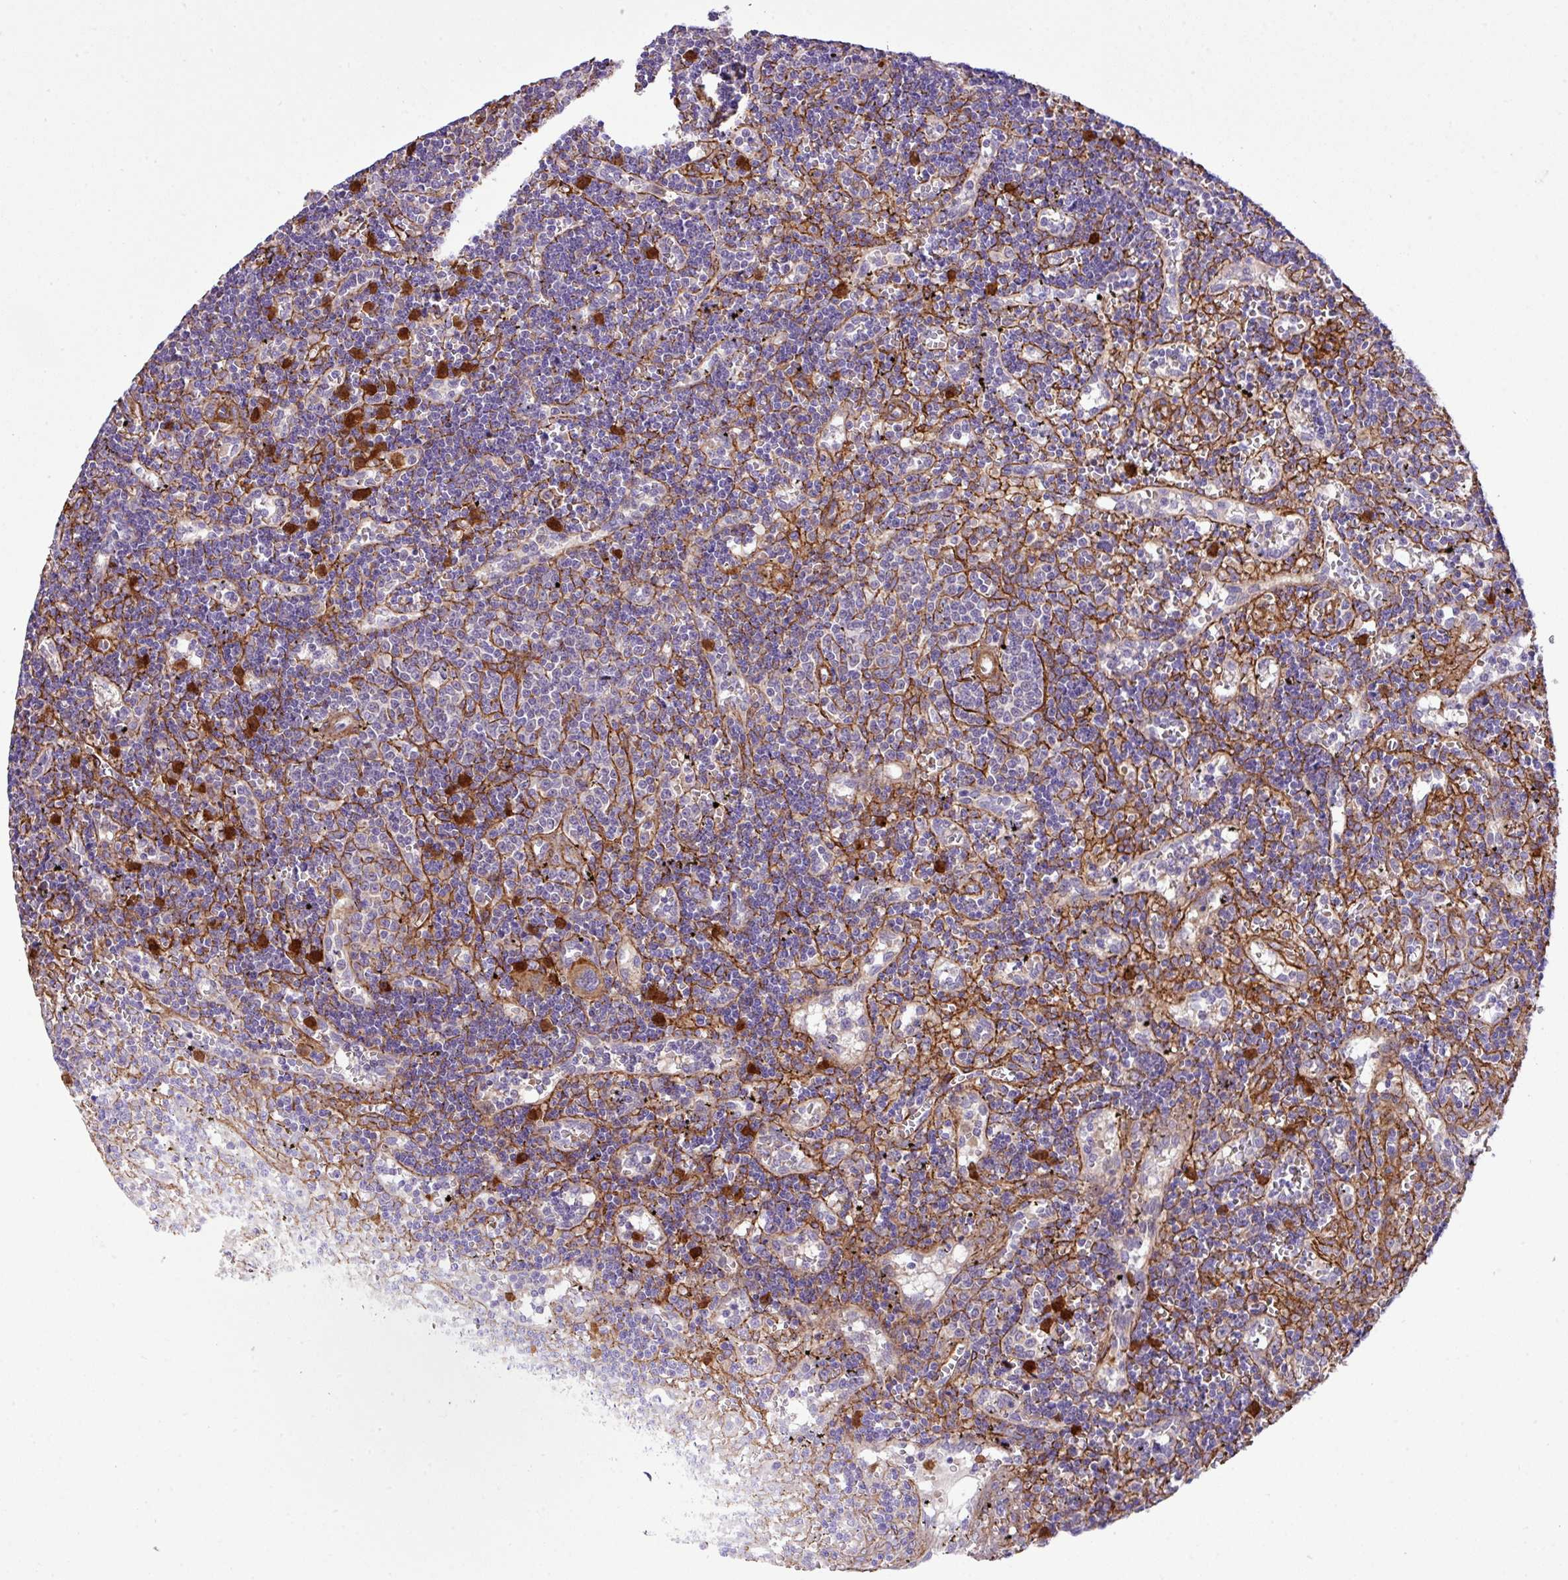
{"staining": {"intensity": "negative", "quantity": "none", "location": "none"}, "tissue": "lymphoma", "cell_type": "Tumor cells", "image_type": "cancer", "snomed": [{"axis": "morphology", "description": "Malignant lymphoma, non-Hodgkin's type, Low grade"}, {"axis": "topography", "description": "Spleen"}], "caption": "Image shows no protein expression in tumor cells of malignant lymphoma, non-Hodgkin's type (low-grade) tissue. (Brightfield microscopy of DAB immunohistochemistry at high magnification).", "gene": "FAM47E", "patient": {"sex": "male", "age": 60}}